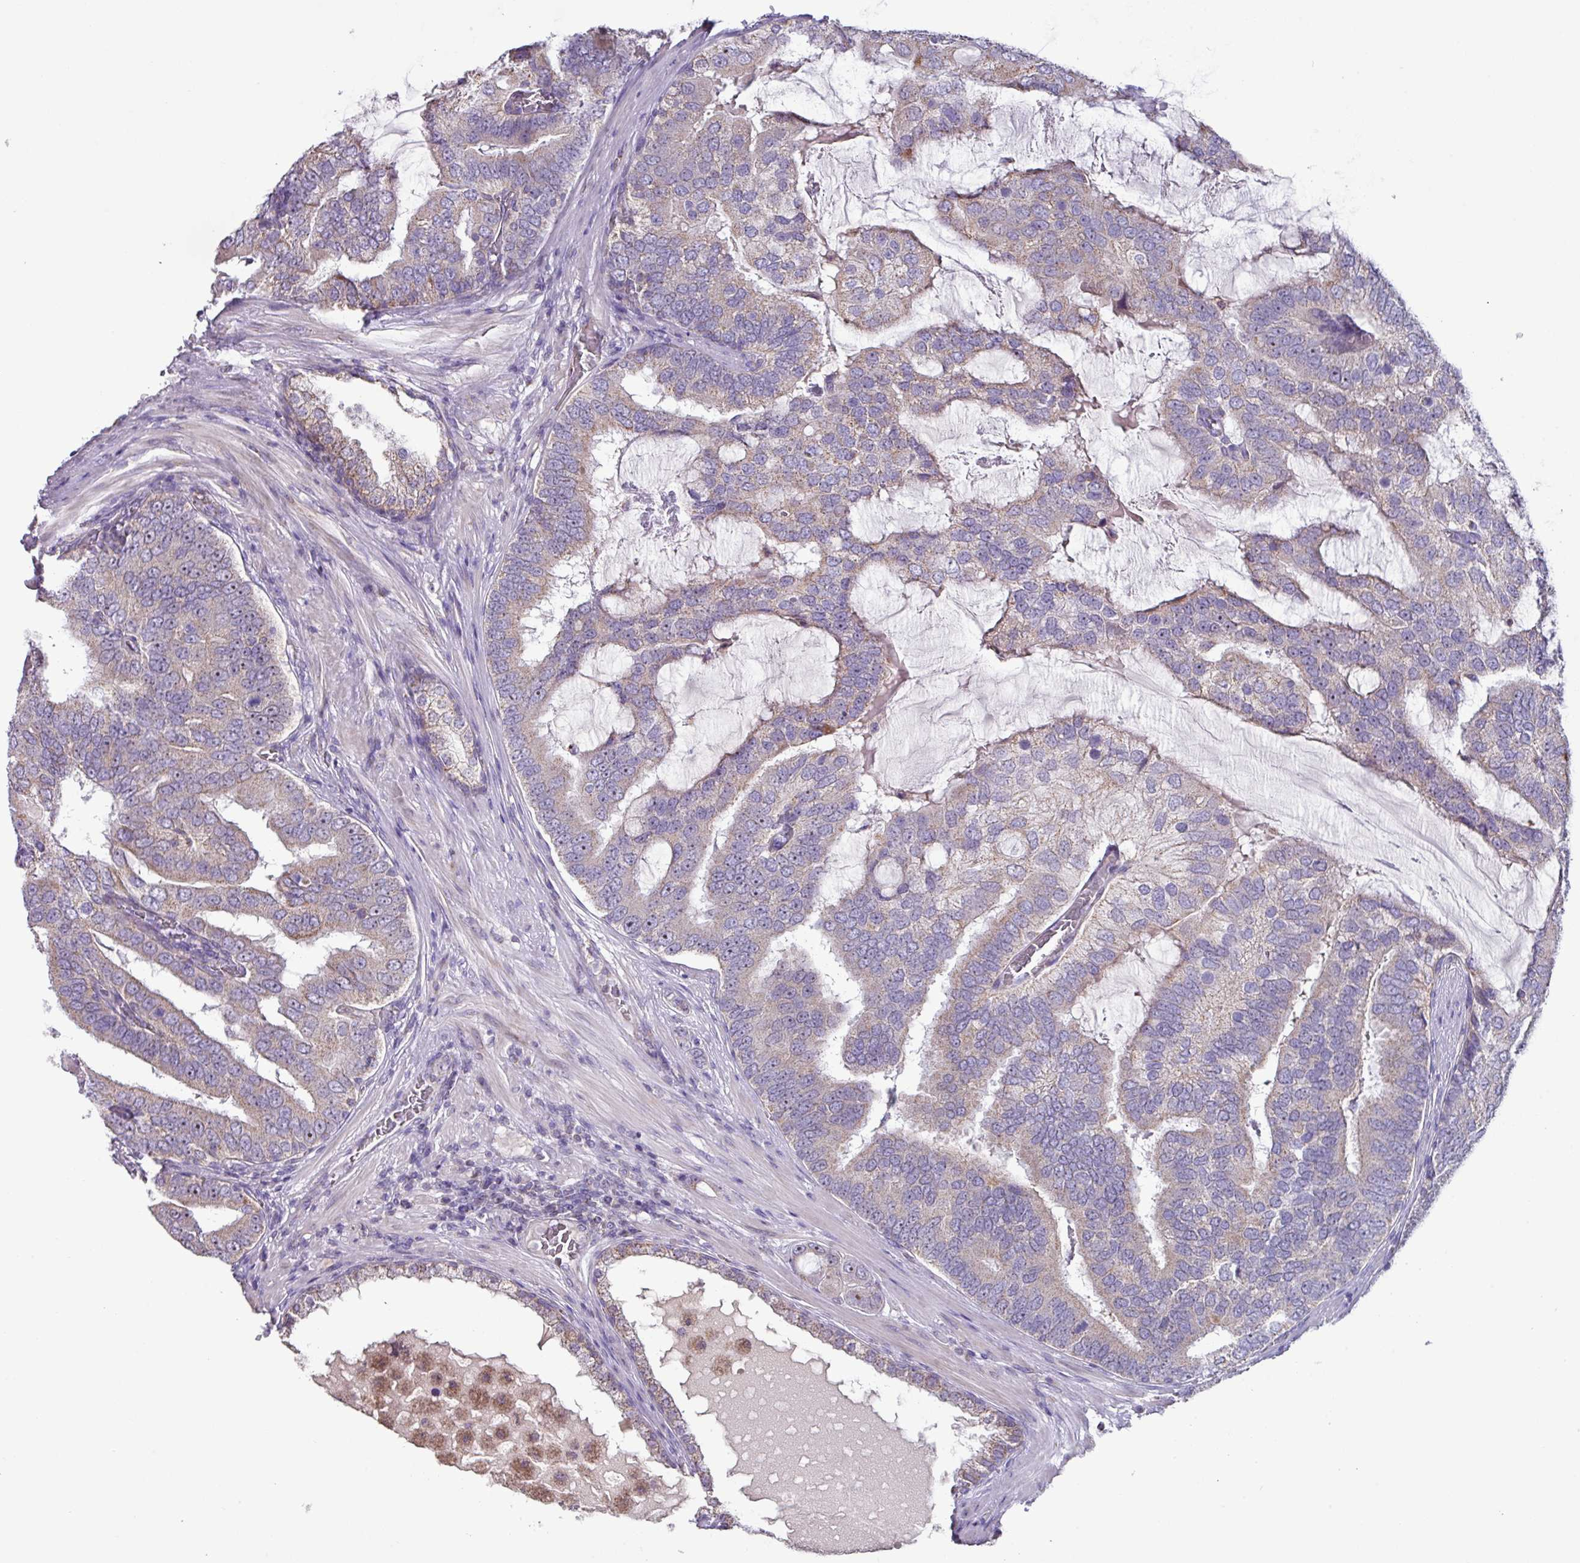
{"staining": {"intensity": "moderate", "quantity": "<25%", "location": "cytoplasmic/membranous"}, "tissue": "prostate cancer", "cell_type": "Tumor cells", "image_type": "cancer", "snomed": [{"axis": "morphology", "description": "Adenocarcinoma, High grade"}, {"axis": "topography", "description": "Prostate"}], "caption": "Protein expression analysis of prostate adenocarcinoma (high-grade) demonstrates moderate cytoplasmic/membranous positivity in approximately <25% of tumor cells.", "gene": "MT-ND4", "patient": {"sex": "male", "age": 55}}